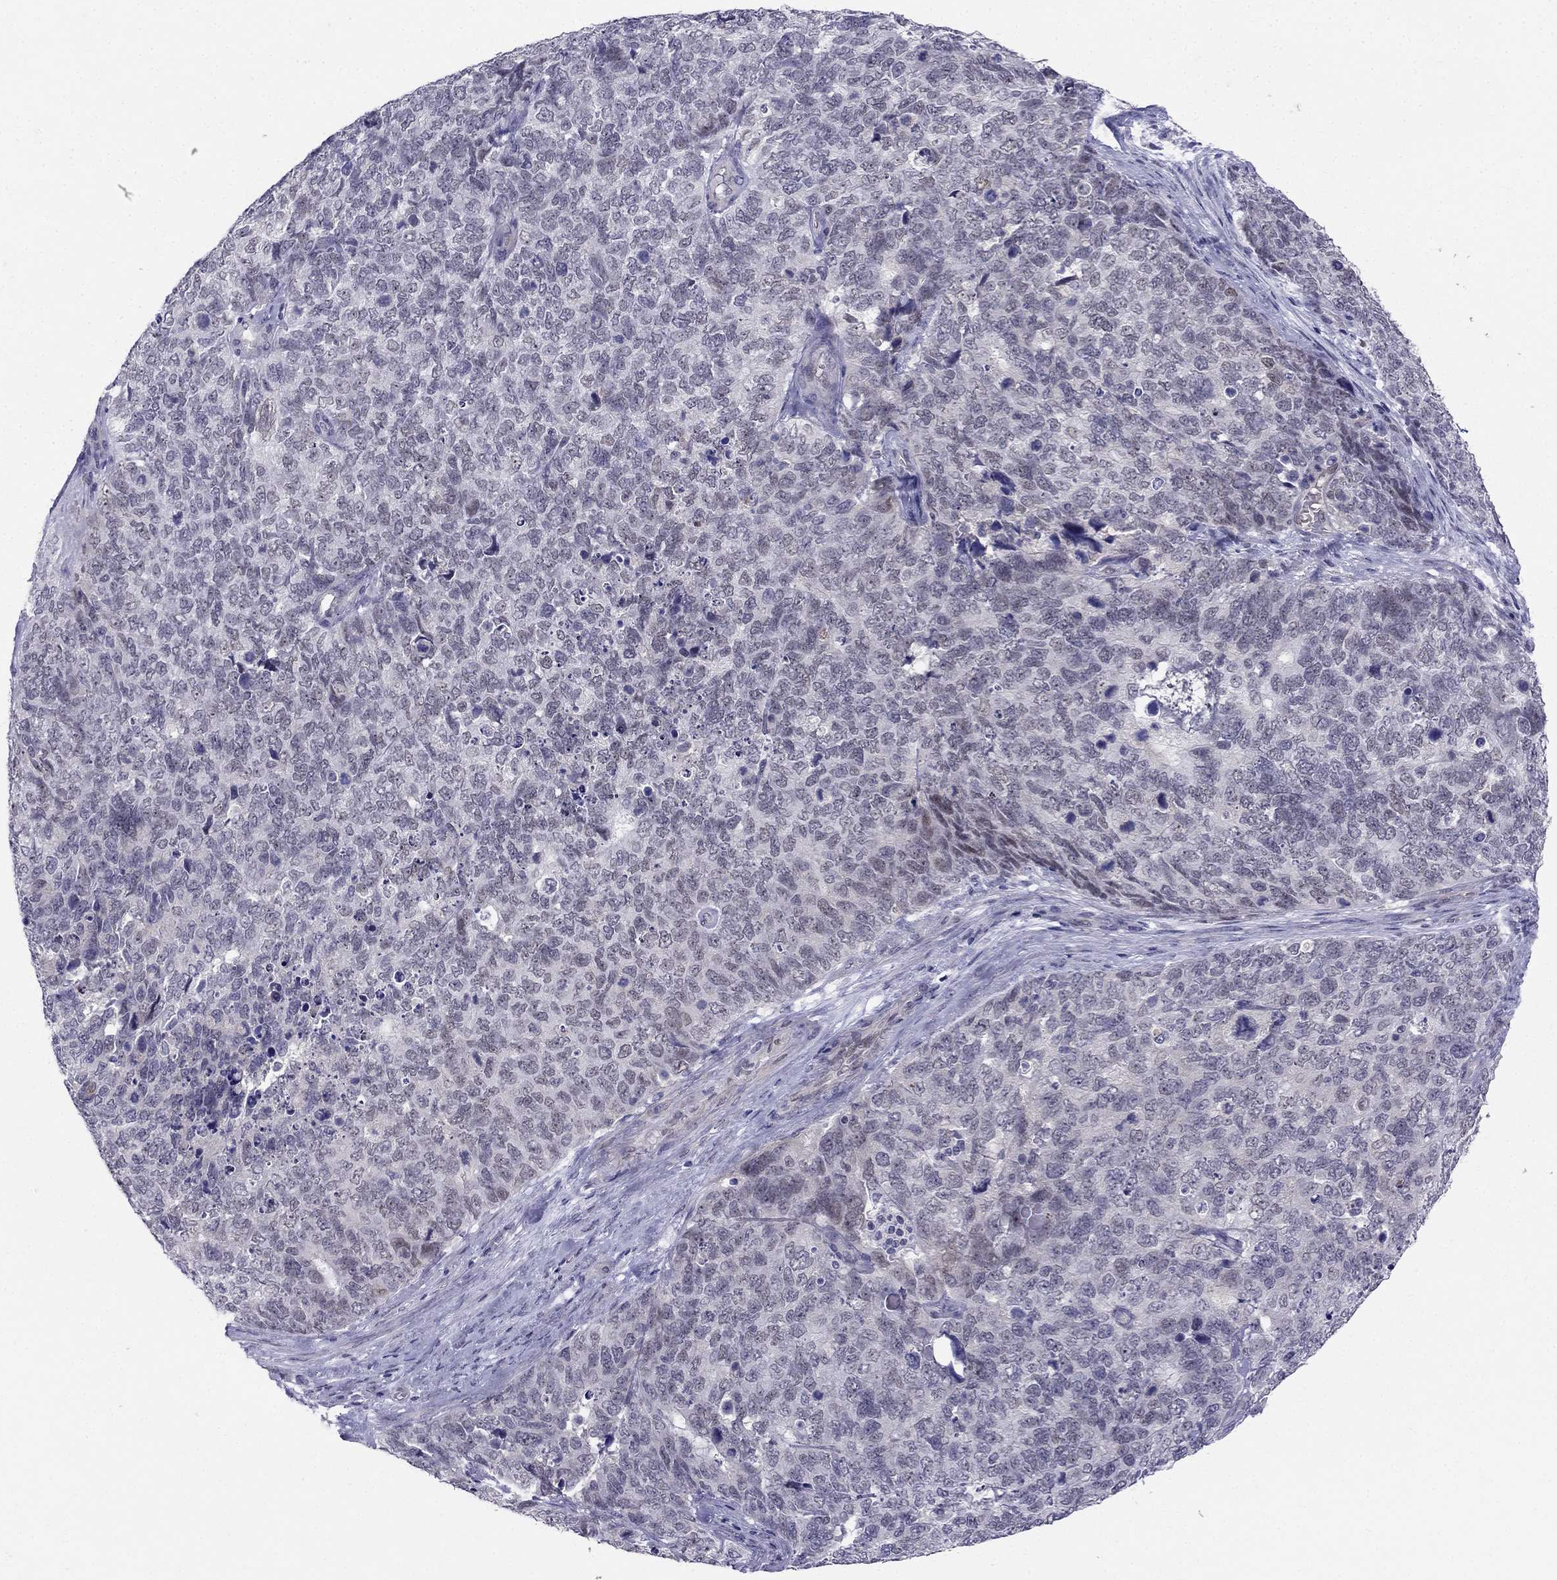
{"staining": {"intensity": "negative", "quantity": "none", "location": "none"}, "tissue": "cervical cancer", "cell_type": "Tumor cells", "image_type": "cancer", "snomed": [{"axis": "morphology", "description": "Squamous cell carcinoma, NOS"}, {"axis": "topography", "description": "Cervix"}], "caption": "Immunohistochemical staining of human cervical squamous cell carcinoma displays no significant positivity in tumor cells. (DAB (3,3'-diaminobenzidine) immunohistochemistry, high magnification).", "gene": "BAG5", "patient": {"sex": "female", "age": 63}}